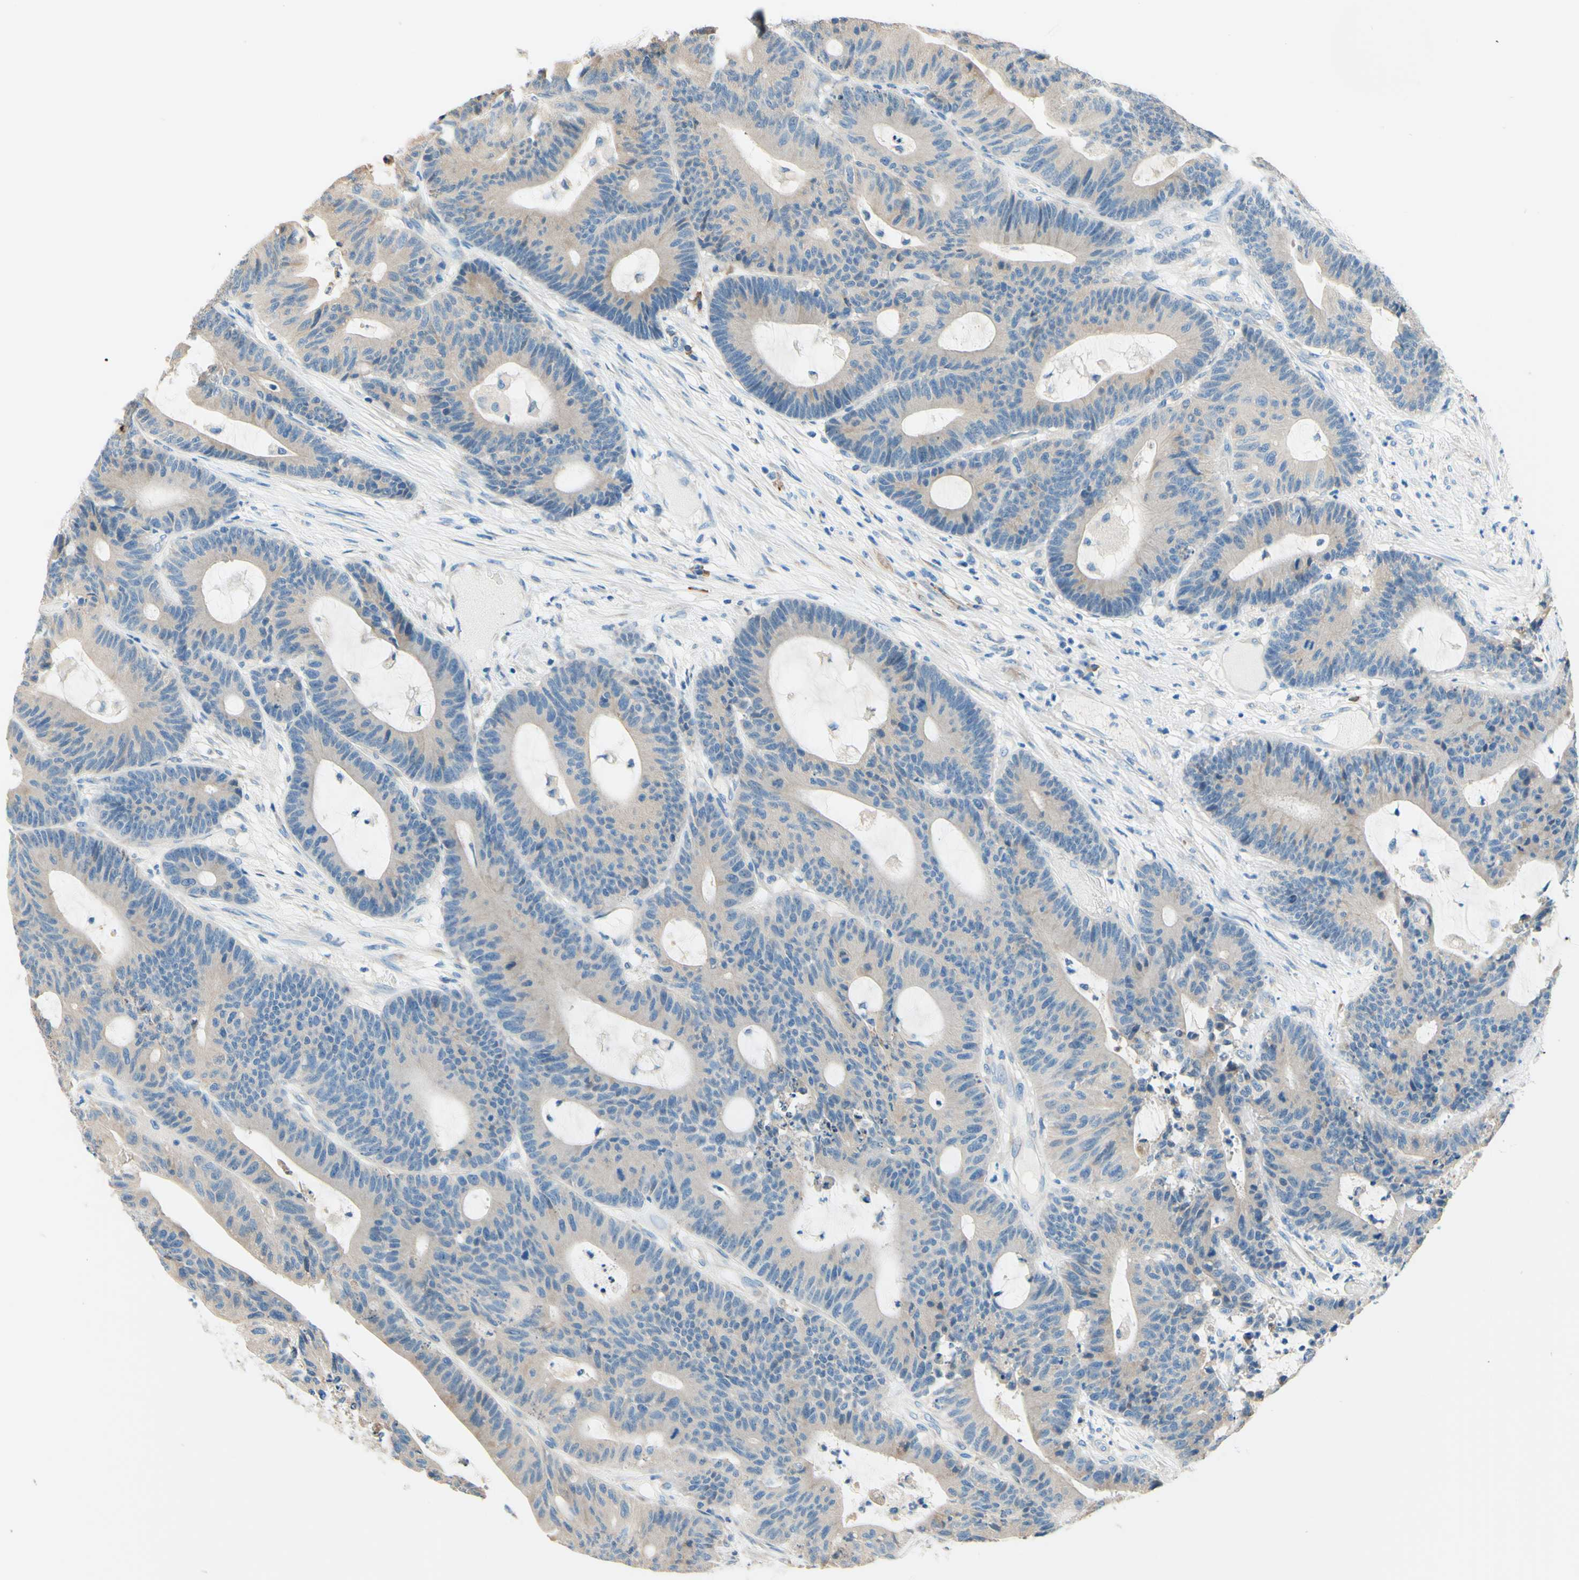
{"staining": {"intensity": "weak", "quantity": ">75%", "location": "cytoplasmic/membranous"}, "tissue": "colorectal cancer", "cell_type": "Tumor cells", "image_type": "cancer", "snomed": [{"axis": "morphology", "description": "Adenocarcinoma, NOS"}, {"axis": "topography", "description": "Colon"}], "caption": "A brown stain highlights weak cytoplasmic/membranous staining of a protein in adenocarcinoma (colorectal) tumor cells.", "gene": "PASD1", "patient": {"sex": "female", "age": 84}}